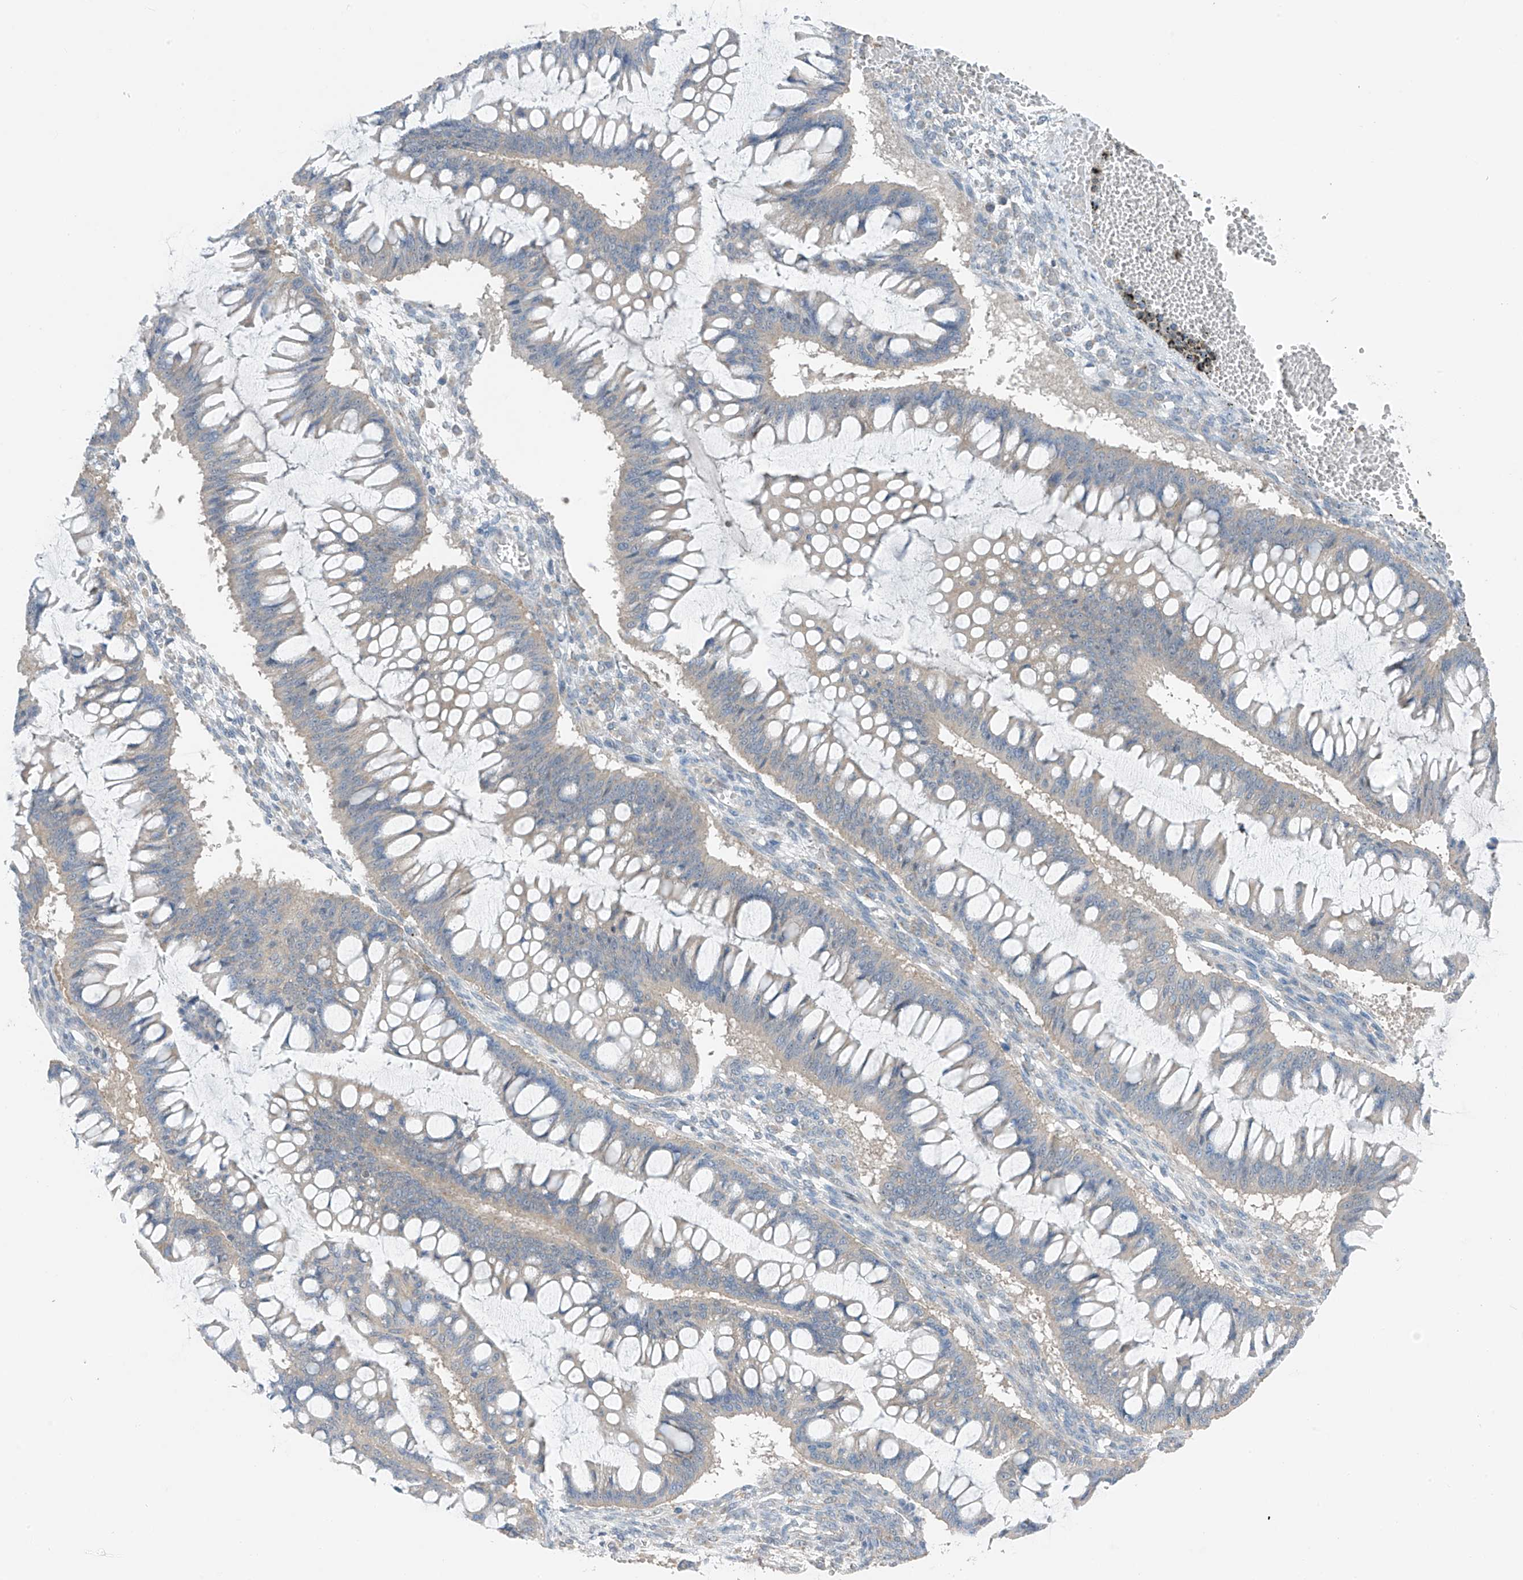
{"staining": {"intensity": "negative", "quantity": "none", "location": "none"}, "tissue": "ovarian cancer", "cell_type": "Tumor cells", "image_type": "cancer", "snomed": [{"axis": "morphology", "description": "Cystadenocarcinoma, mucinous, NOS"}, {"axis": "topography", "description": "Ovary"}], "caption": "This is an IHC micrograph of mucinous cystadenocarcinoma (ovarian). There is no staining in tumor cells.", "gene": "RPL4", "patient": {"sex": "female", "age": 73}}